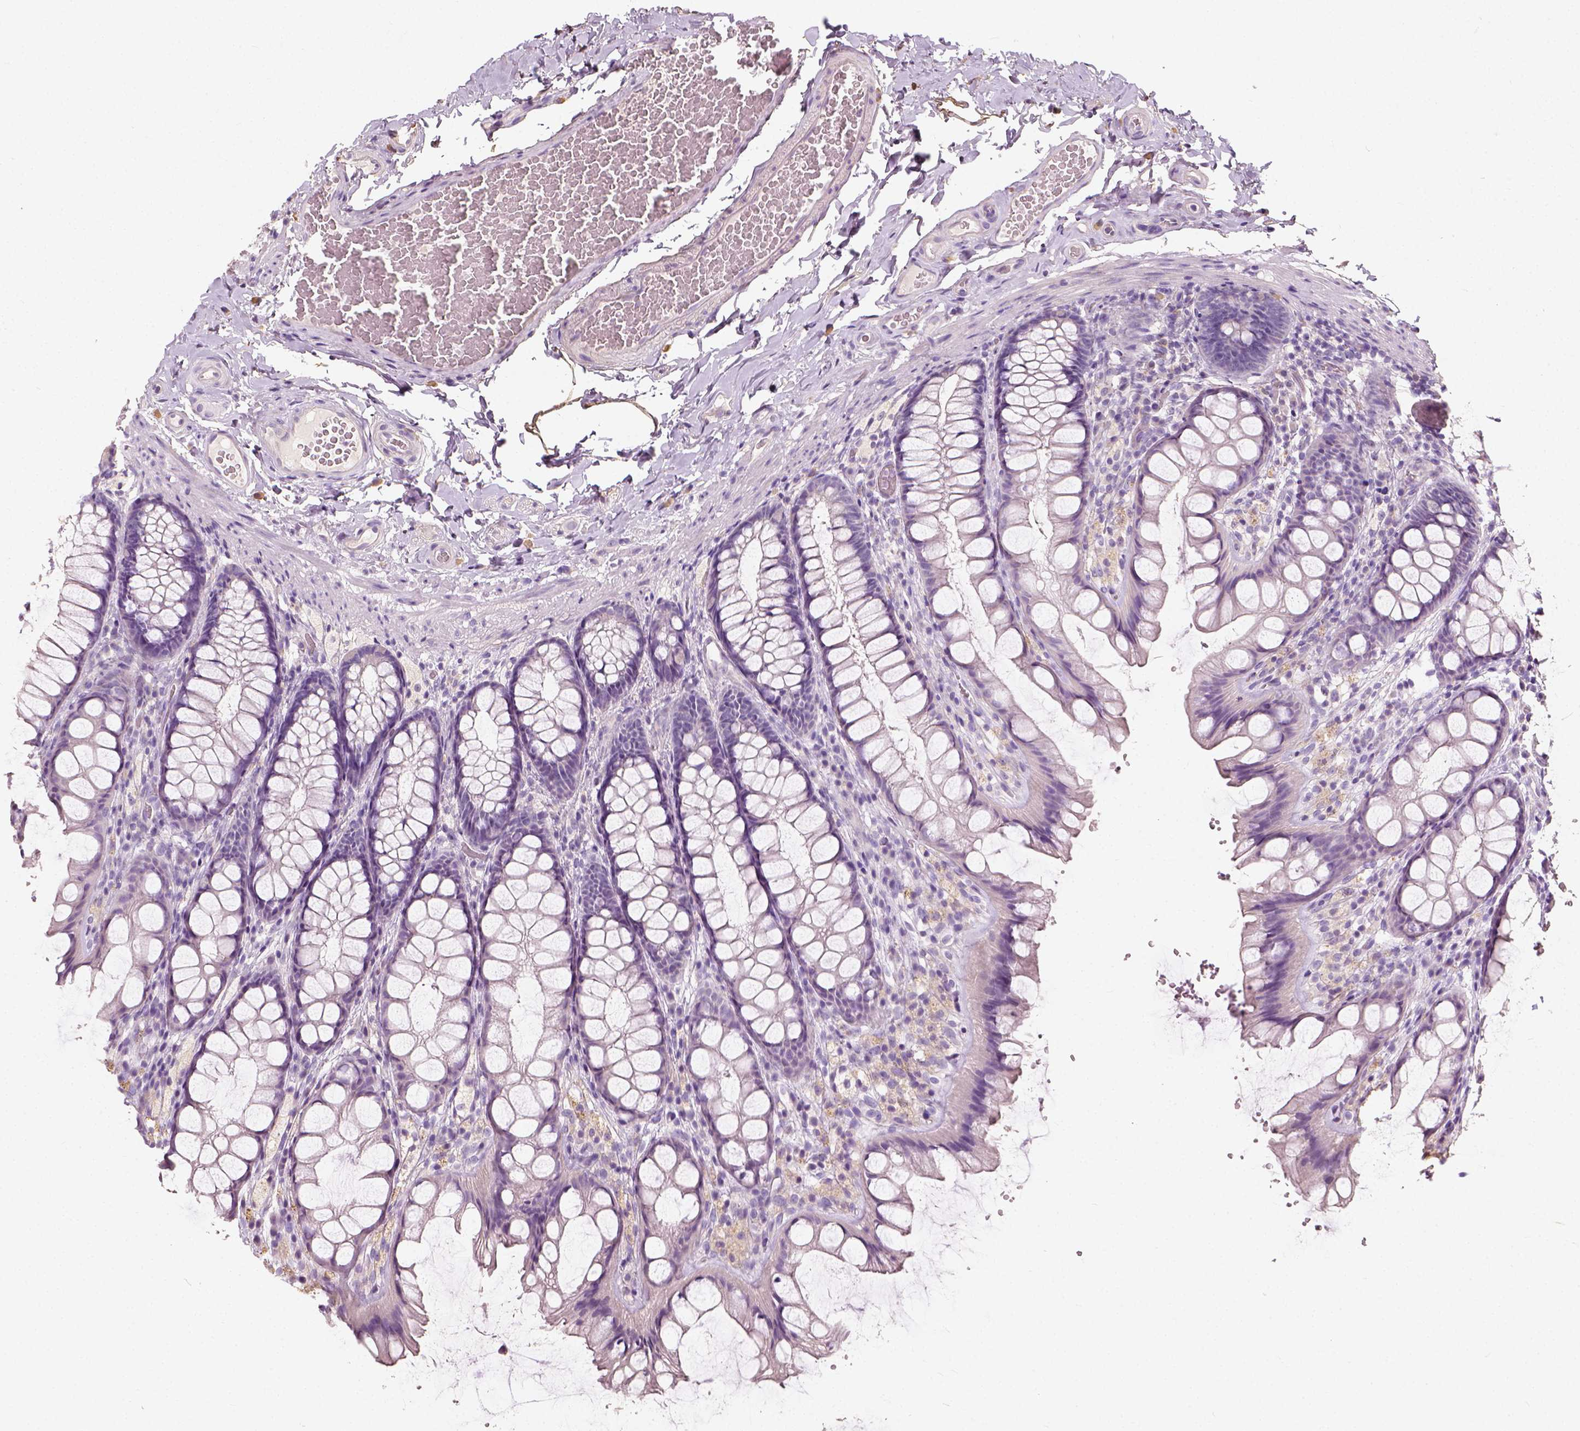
{"staining": {"intensity": "negative", "quantity": "none", "location": "none"}, "tissue": "colon", "cell_type": "Endothelial cells", "image_type": "normal", "snomed": [{"axis": "morphology", "description": "Normal tissue, NOS"}, {"axis": "topography", "description": "Colon"}], "caption": "High magnification brightfield microscopy of unremarkable colon stained with DAB (3,3'-diaminobenzidine) (brown) and counterstained with hematoxylin (blue): endothelial cells show no significant staining.", "gene": "DHCR24", "patient": {"sex": "male", "age": 47}}